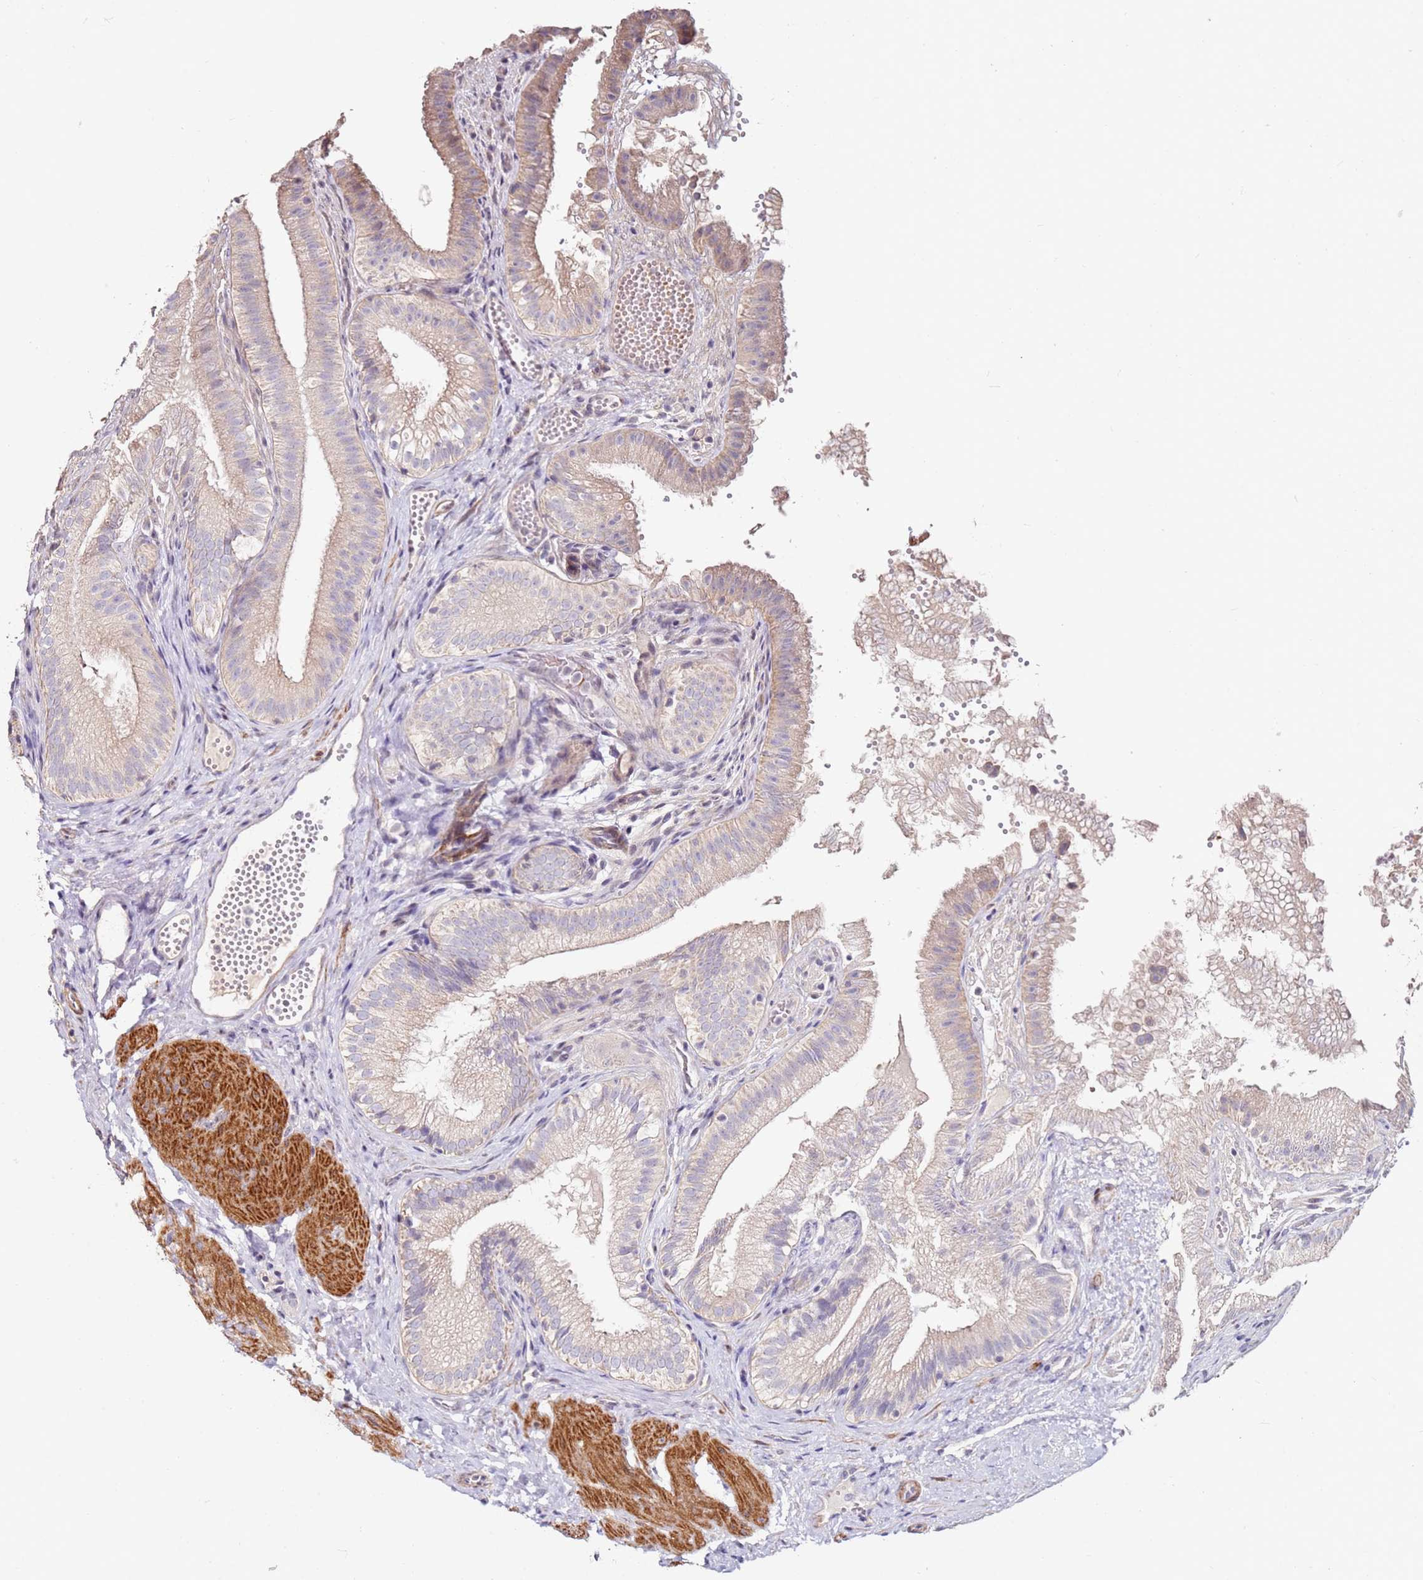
{"staining": {"intensity": "weak", "quantity": "<25%", "location": "cytoplasmic/membranous"}, "tissue": "gallbladder", "cell_type": "Glandular cells", "image_type": "normal", "snomed": [{"axis": "morphology", "description": "Normal tissue, NOS"}, {"axis": "topography", "description": "Gallbladder"}], "caption": "Glandular cells show no significant protein expression in normal gallbladder. (Stains: DAB immunohistochemistry (IHC) with hematoxylin counter stain, Microscopy: brightfield microscopy at high magnification).", "gene": "RARS2", "patient": {"sex": "female", "age": 30}}